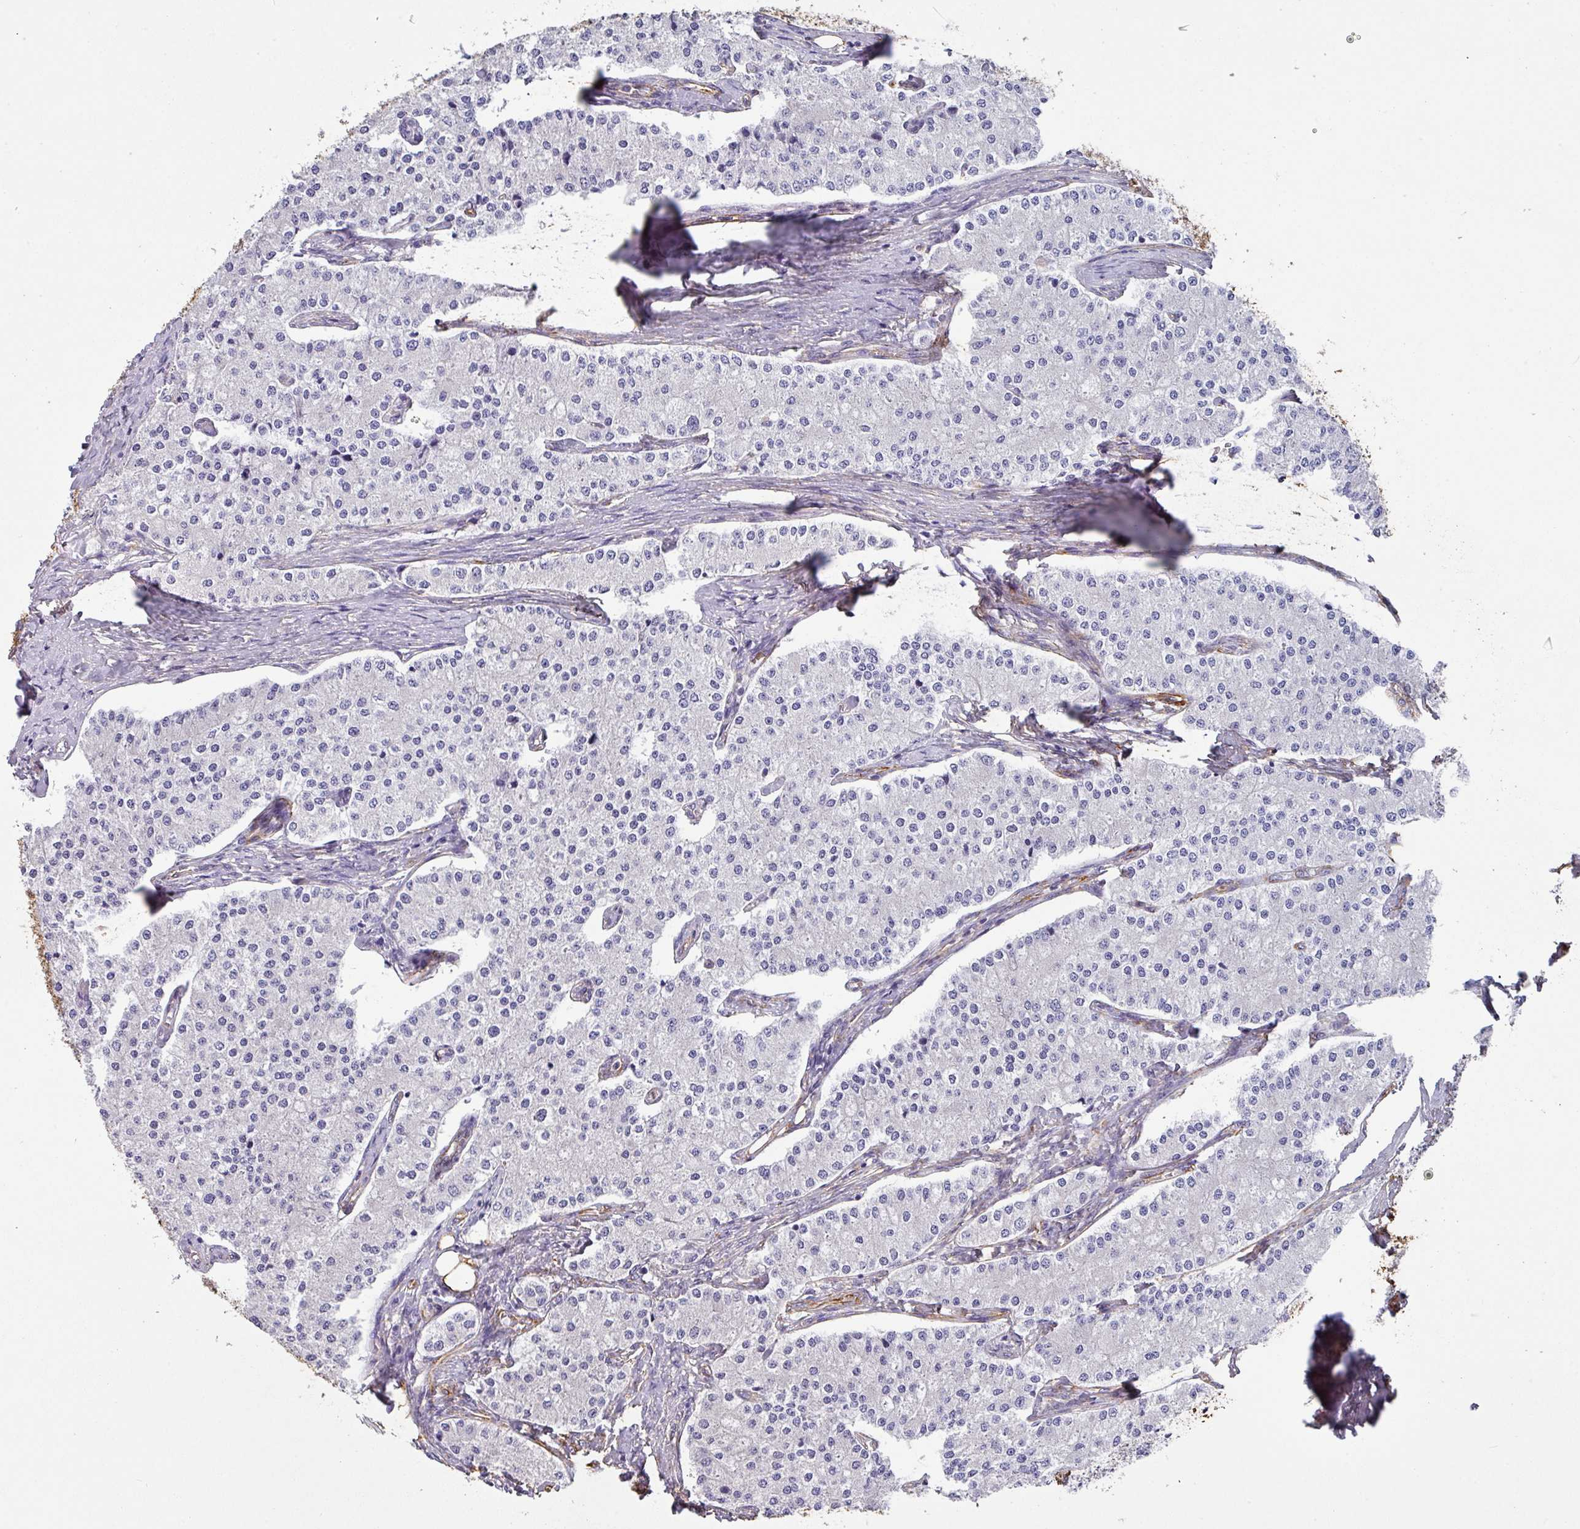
{"staining": {"intensity": "negative", "quantity": "none", "location": "none"}, "tissue": "carcinoid", "cell_type": "Tumor cells", "image_type": "cancer", "snomed": [{"axis": "morphology", "description": "Carcinoid, malignant, NOS"}, {"axis": "topography", "description": "Colon"}], "caption": "DAB (3,3'-diaminobenzidine) immunohistochemical staining of carcinoid reveals no significant expression in tumor cells.", "gene": "ZNF280C", "patient": {"sex": "female", "age": 52}}